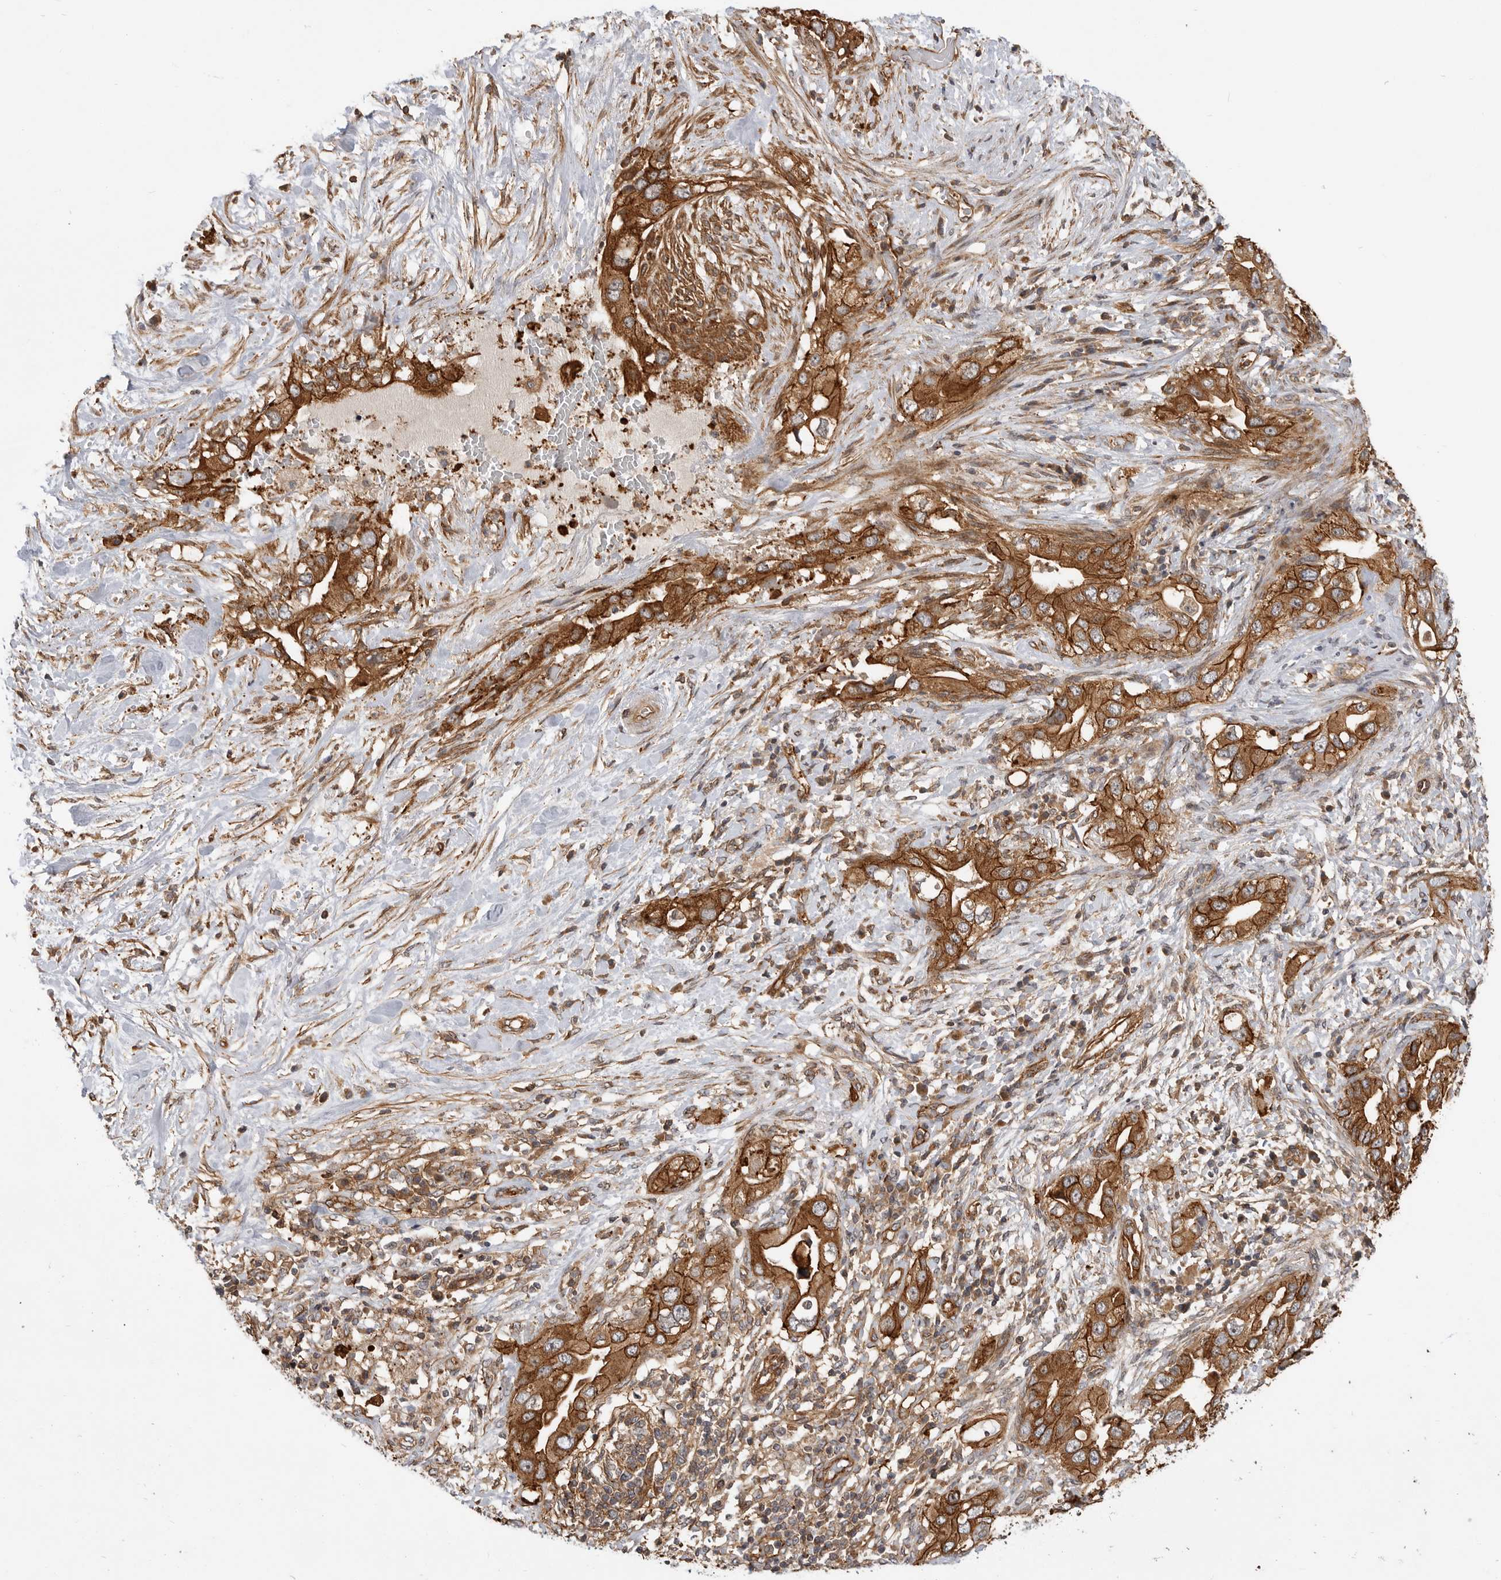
{"staining": {"intensity": "strong", "quantity": ">75%", "location": "cytoplasmic/membranous"}, "tissue": "pancreatic cancer", "cell_type": "Tumor cells", "image_type": "cancer", "snomed": [{"axis": "morphology", "description": "Inflammation, NOS"}, {"axis": "morphology", "description": "Adenocarcinoma, NOS"}, {"axis": "topography", "description": "Pancreas"}], "caption": "Pancreatic cancer was stained to show a protein in brown. There is high levels of strong cytoplasmic/membranous staining in about >75% of tumor cells. The staining was performed using DAB, with brown indicating positive protein expression. Nuclei are stained blue with hematoxylin.", "gene": "GPATCH2", "patient": {"sex": "female", "age": 56}}